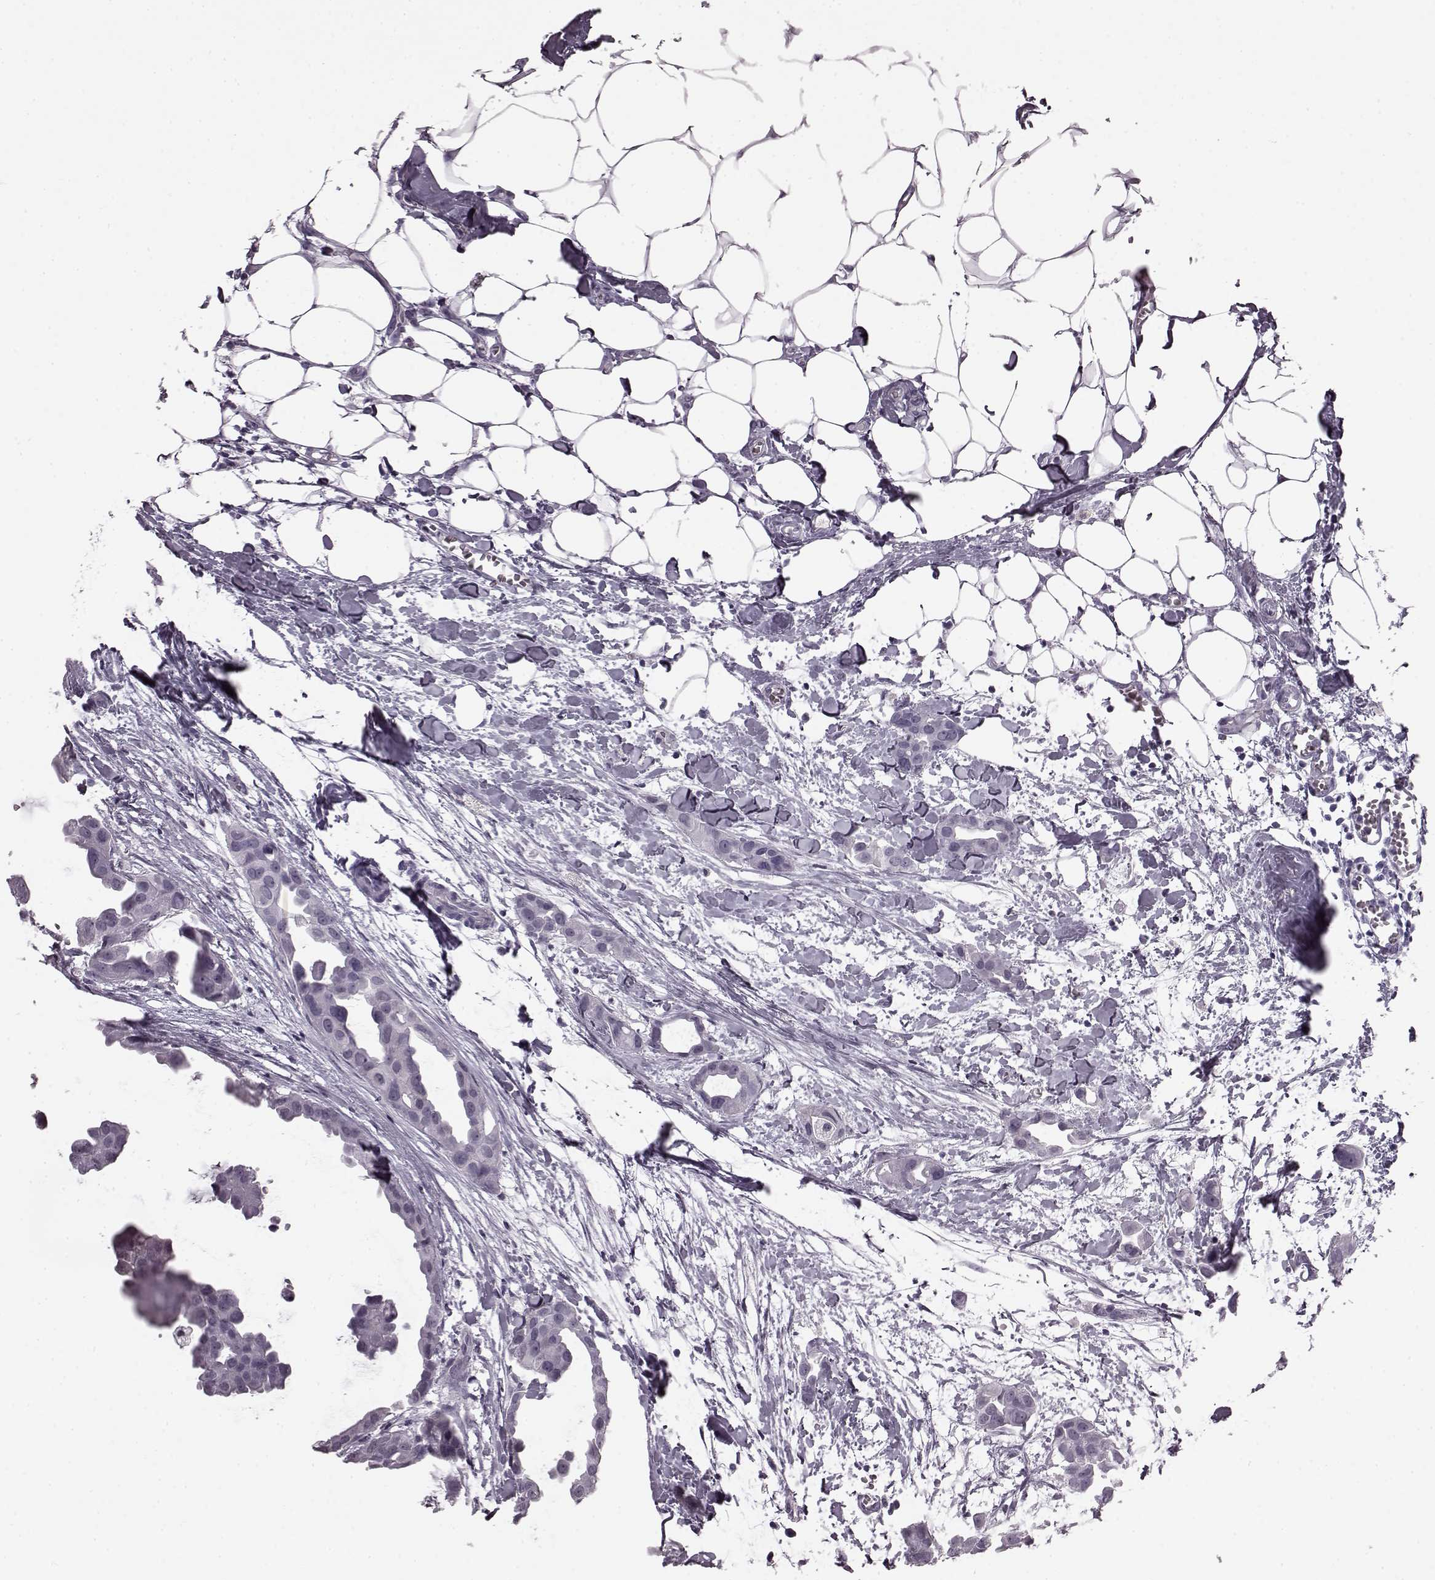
{"staining": {"intensity": "negative", "quantity": "none", "location": "none"}, "tissue": "breast cancer", "cell_type": "Tumor cells", "image_type": "cancer", "snomed": [{"axis": "morphology", "description": "Duct carcinoma"}, {"axis": "topography", "description": "Breast"}], "caption": "The image reveals no staining of tumor cells in breast cancer.", "gene": "AIPL1", "patient": {"sex": "female", "age": 38}}